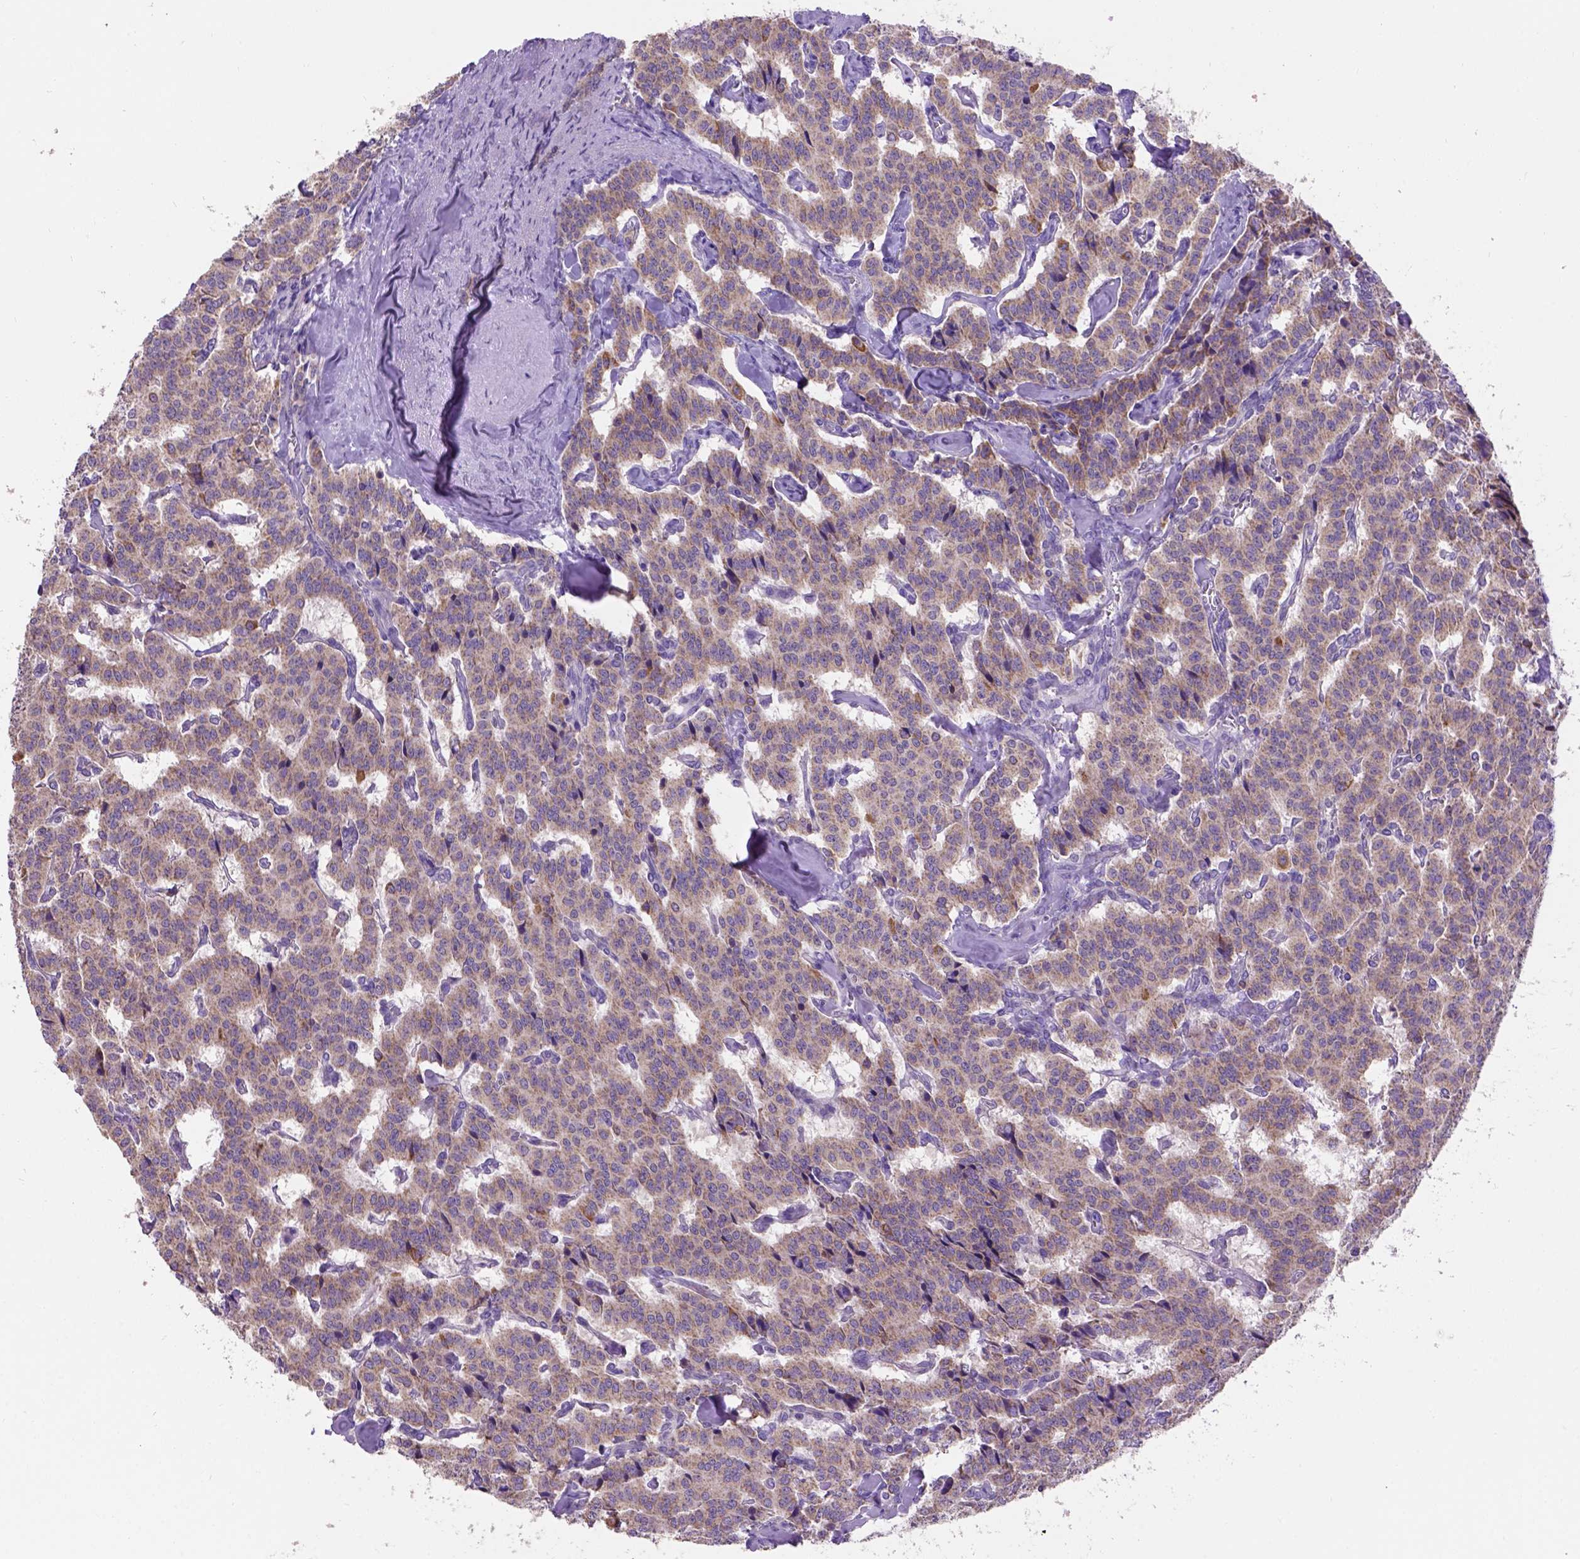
{"staining": {"intensity": "moderate", "quantity": "<25%", "location": "cytoplasmic/membranous"}, "tissue": "carcinoid", "cell_type": "Tumor cells", "image_type": "cancer", "snomed": [{"axis": "morphology", "description": "Carcinoid, malignant, NOS"}, {"axis": "topography", "description": "Lung"}], "caption": "Immunohistochemical staining of human carcinoid displays moderate cytoplasmic/membranous protein positivity in about <25% of tumor cells.", "gene": "L2HGDH", "patient": {"sex": "female", "age": 46}}